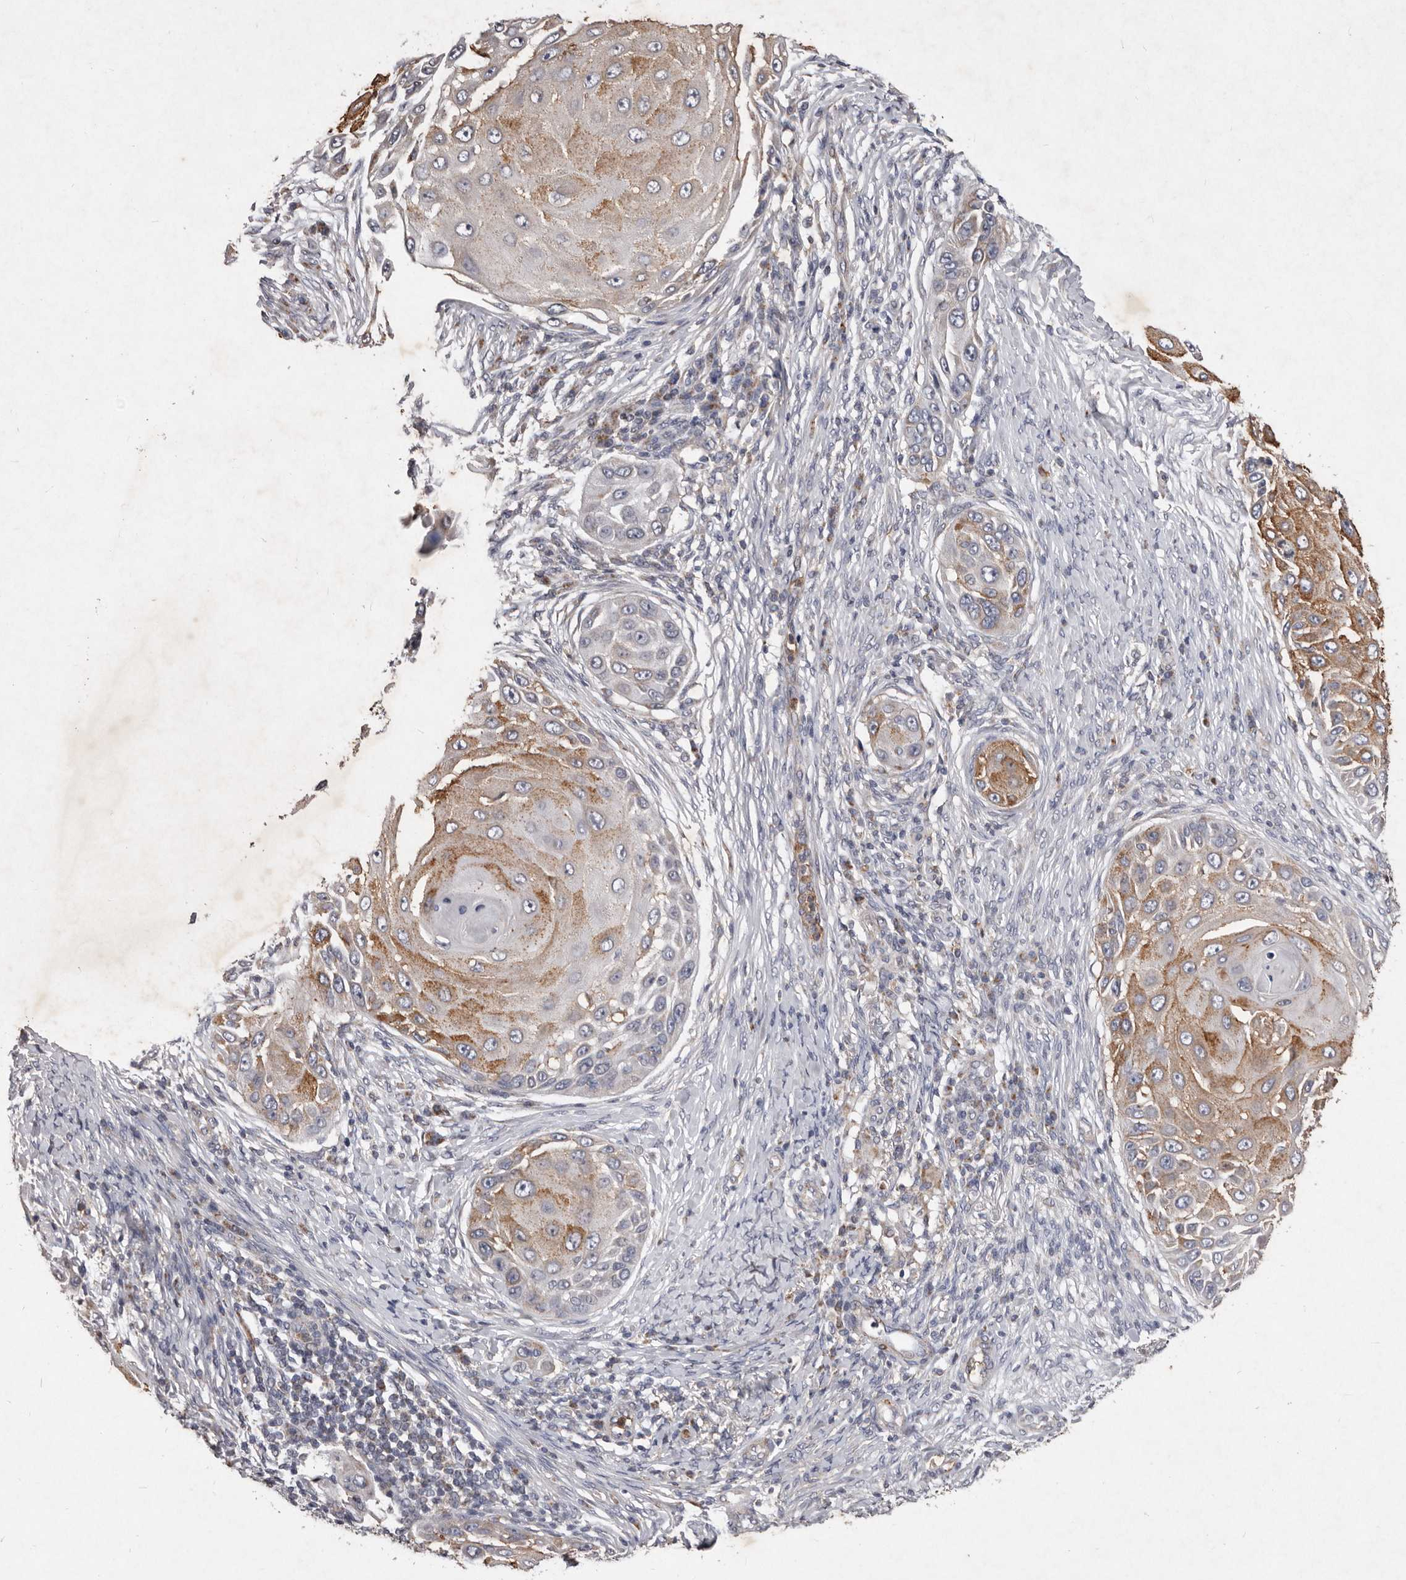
{"staining": {"intensity": "moderate", "quantity": ">75%", "location": "cytoplasmic/membranous"}, "tissue": "skin cancer", "cell_type": "Tumor cells", "image_type": "cancer", "snomed": [{"axis": "morphology", "description": "Squamous cell carcinoma, NOS"}, {"axis": "topography", "description": "Skin"}], "caption": "A histopathology image of skin cancer stained for a protein shows moderate cytoplasmic/membranous brown staining in tumor cells.", "gene": "CXCL14", "patient": {"sex": "female", "age": 44}}